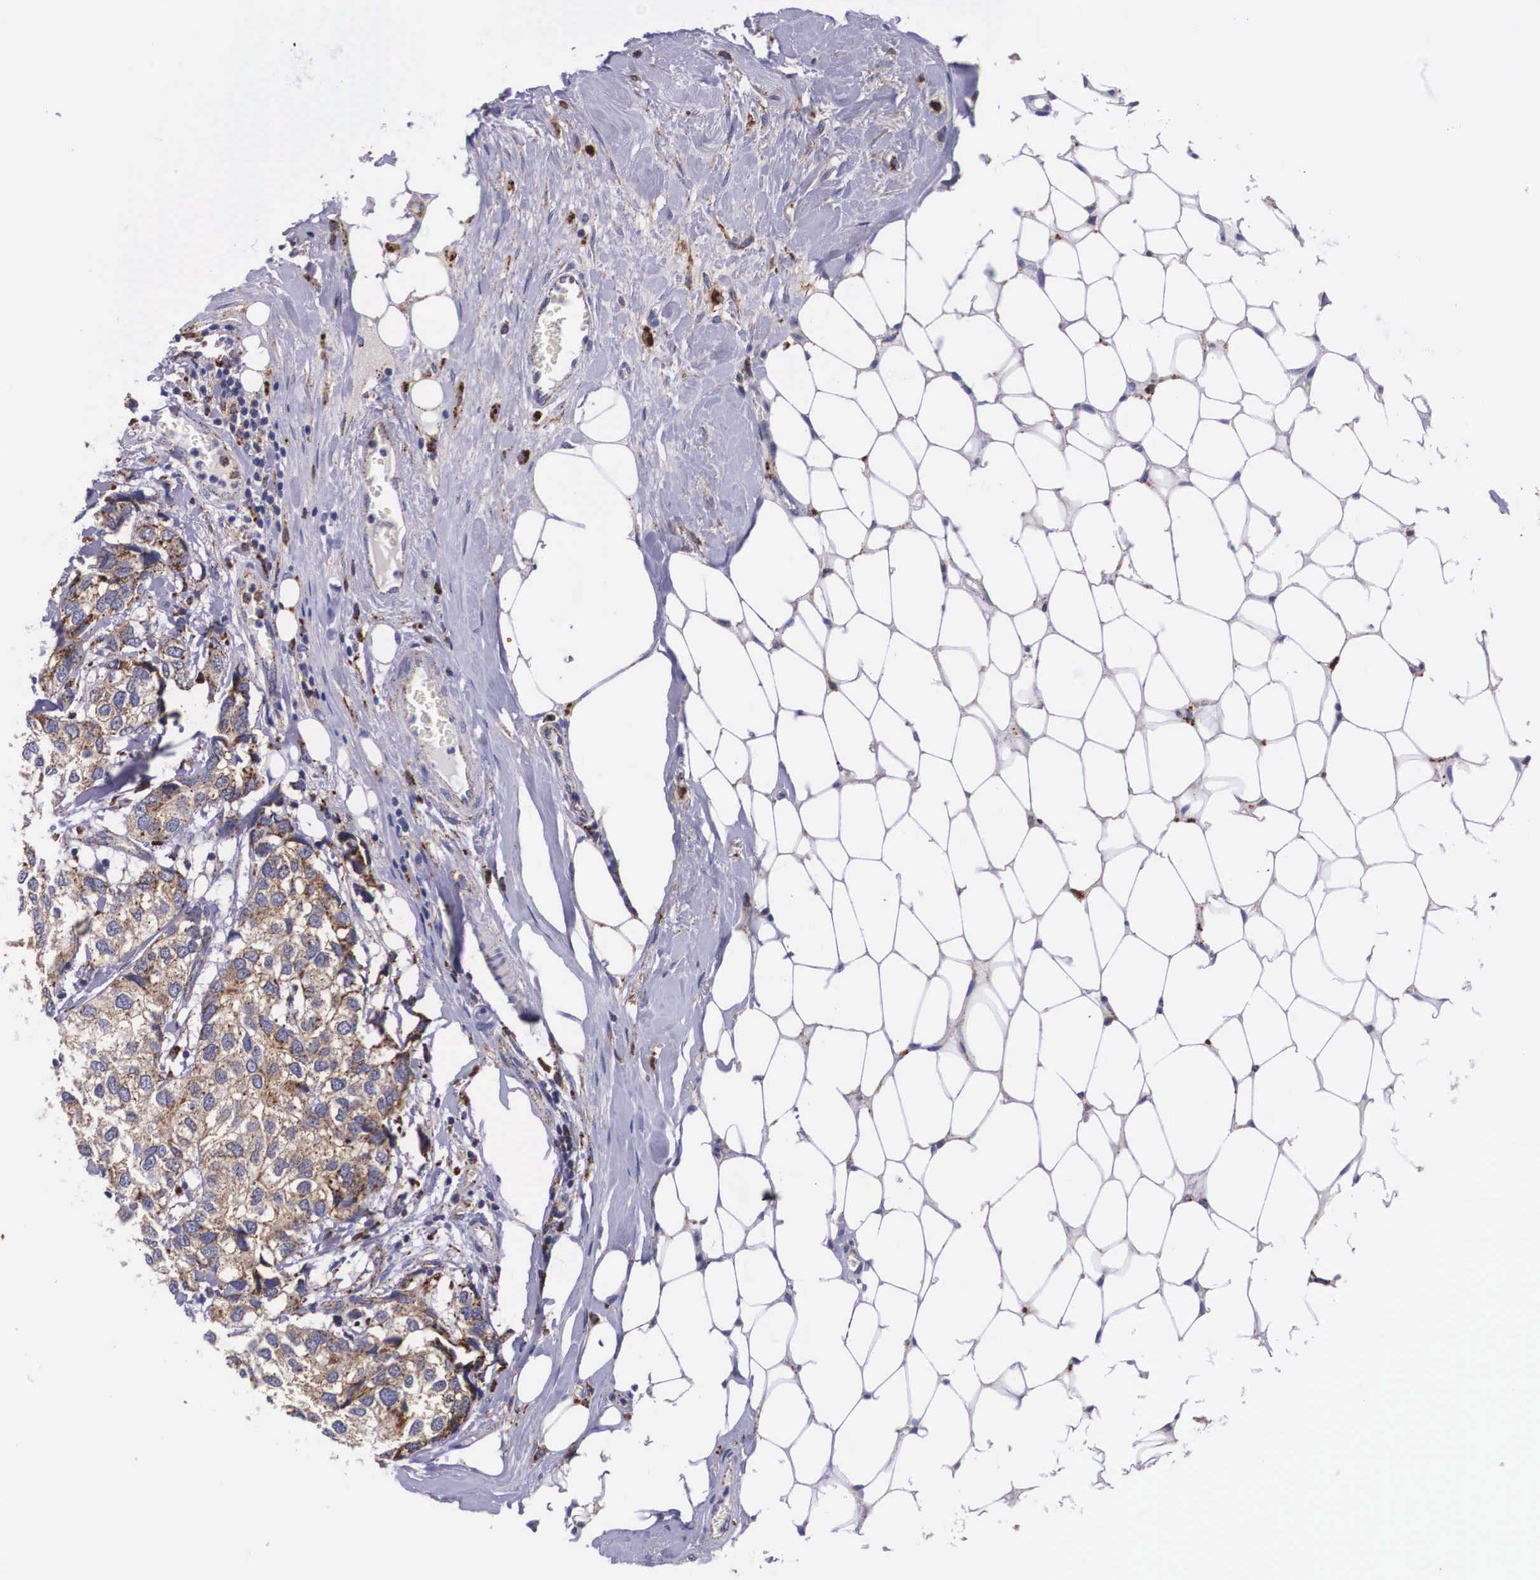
{"staining": {"intensity": "moderate", "quantity": ">75%", "location": "cytoplasmic/membranous"}, "tissue": "breast cancer", "cell_type": "Tumor cells", "image_type": "cancer", "snomed": [{"axis": "morphology", "description": "Duct carcinoma"}, {"axis": "topography", "description": "Breast"}], "caption": "Tumor cells exhibit medium levels of moderate cytoplasmic/membranous positivity in about >75% of cells in human breast cancer (invasive ductal carcinoma).", "gene": "NAGA", "patient": {"sex": "female", "age": 68}}